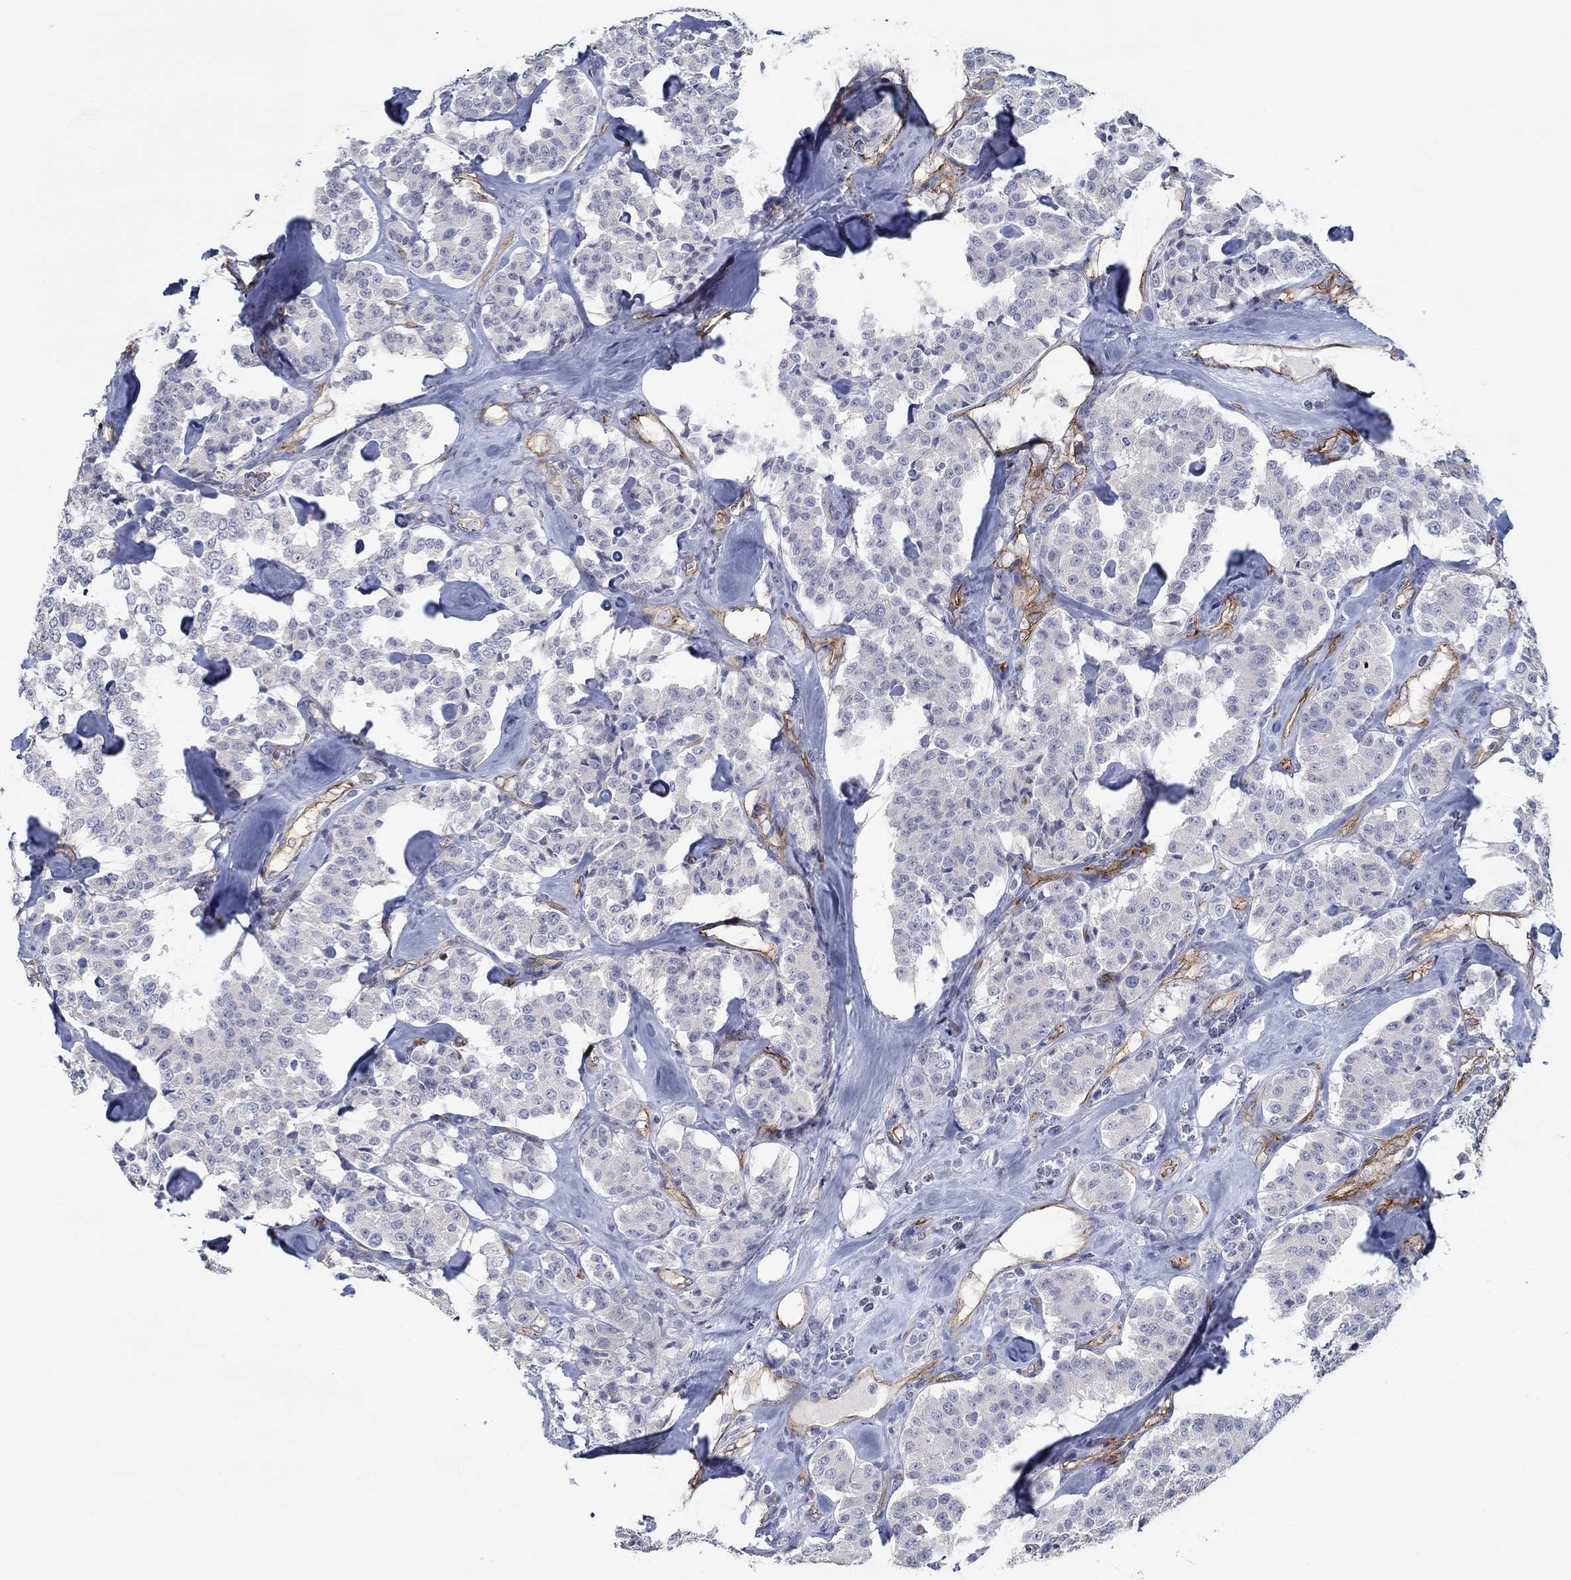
{"staining": {"intensity": "negative", "quantity": "none", "location": "none"}, "tissue": "carcinoid", "cell_type": "Tumor cells", "image_type": "cancer", "snomed": [{"axis": "morphology", "description": "Carcinoid, malignant, NOS"}, {"axis": "topography", "description": "Pancreas"}], "caption": "This image is of malignant carcinoid stained with immunohistochemistry to label a protein in brown with the nuclei are counter-stained blue. There is no expression in tumor cells.", "gene": "GJA5", "patient": {"sex": "male", "age": 41}}